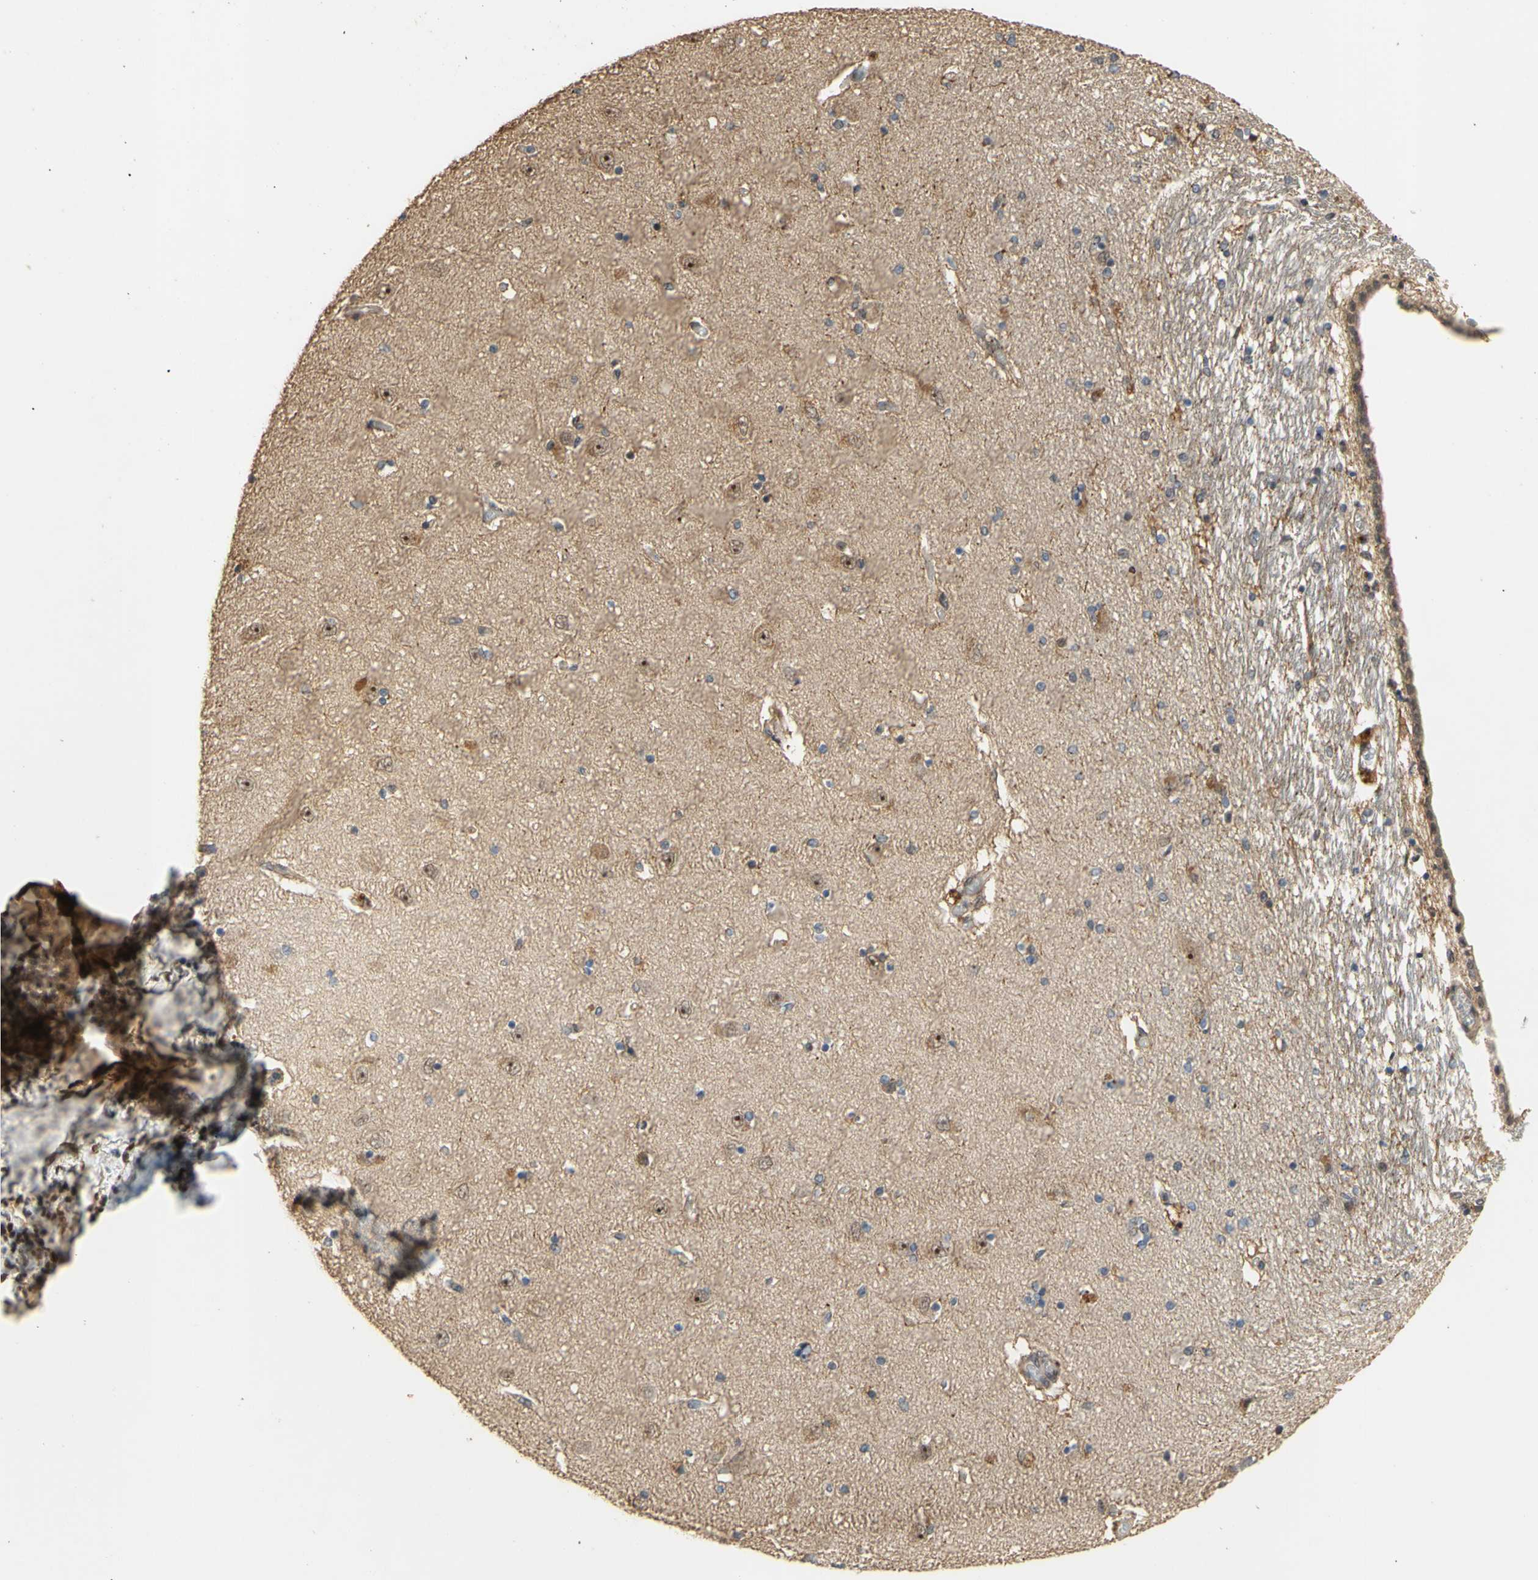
{"staining": {"intensity": "negative", "quantity": "none", "location": "none"}, "tissue": "hippocampus", "cell_type": "Glial cells", "image_type": "normal", "snomed": [{"axis": "morphology", "description": "Normal tissue, NOS"}, {"axis": "topography", "description": "Hippocampus"}], "caption": "A high-resolution micrograph shows immunohistochemistry (IHC) staining of unremarkable hippocampus, which reveals no significant positivity in glial cells. (Brightfield microscopy of DAB immunohistochemistry (IHC) at high magnification).", "gene": "GTF2E2", "patient": {"sex": "female", "age": 54}}